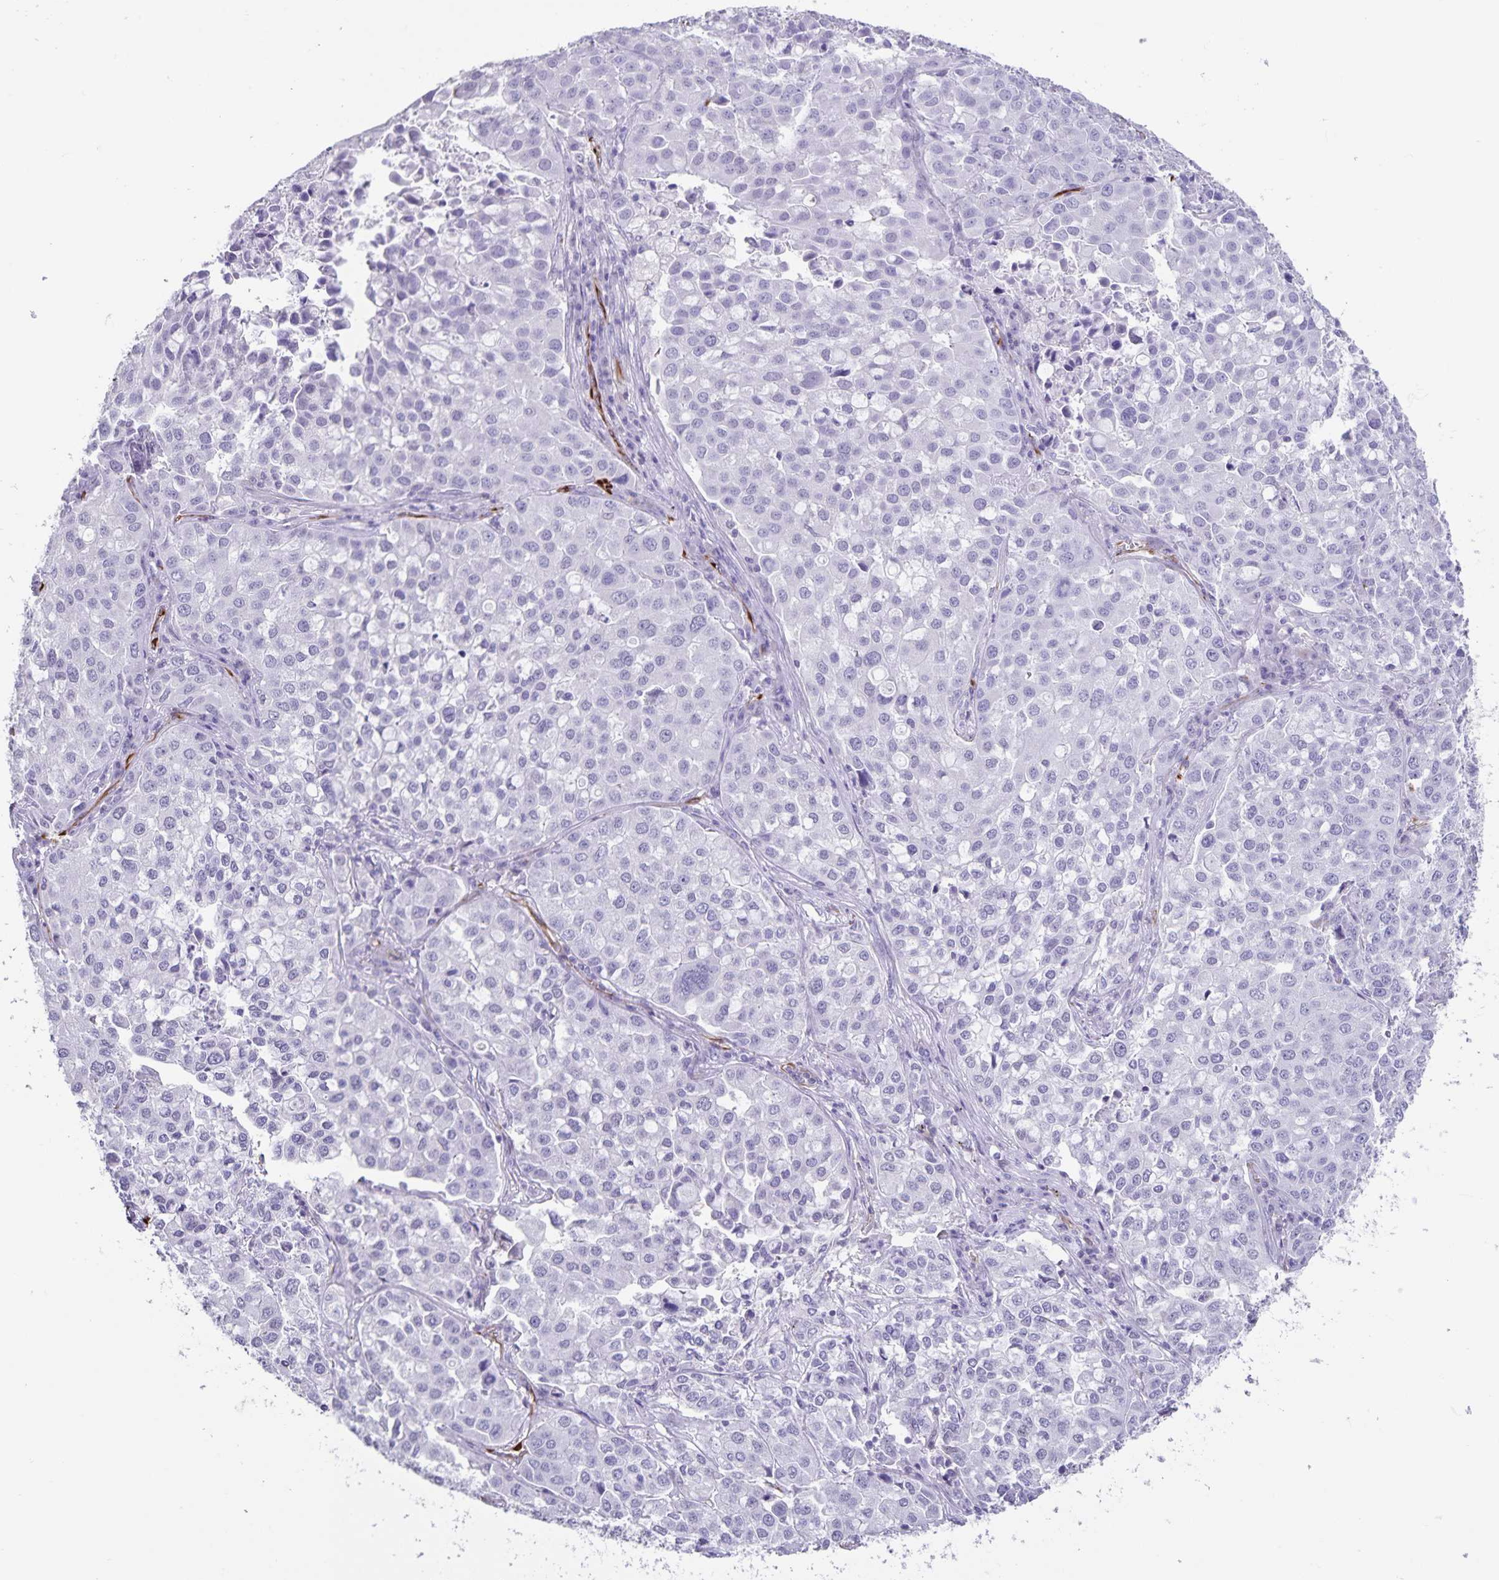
{"staining": {"intensity": "negative", "quantity": "none", "location": "none"}, "tissue": "lung cancer", "cell_type": "Tumor cells", "image_type": "cancer", "snomed": [{"axis": "morphology", "description": "Adenocarcinoma, NOS"}, {"axis": "morphology", "description": "Adenocarcinoma, metastatic, NOS"}, {"axis": "topography", "description": "Lymph node"}, {"axis": "topography", "description": "Lung"}], "caption": "This is an immunohistochemistry (IHC) micrograph of human lung cancer (adenocarcinoma). There is no staining in tumor cells.", "gene": "SYNM", "patient": {"sex": "female", "age": 65}}